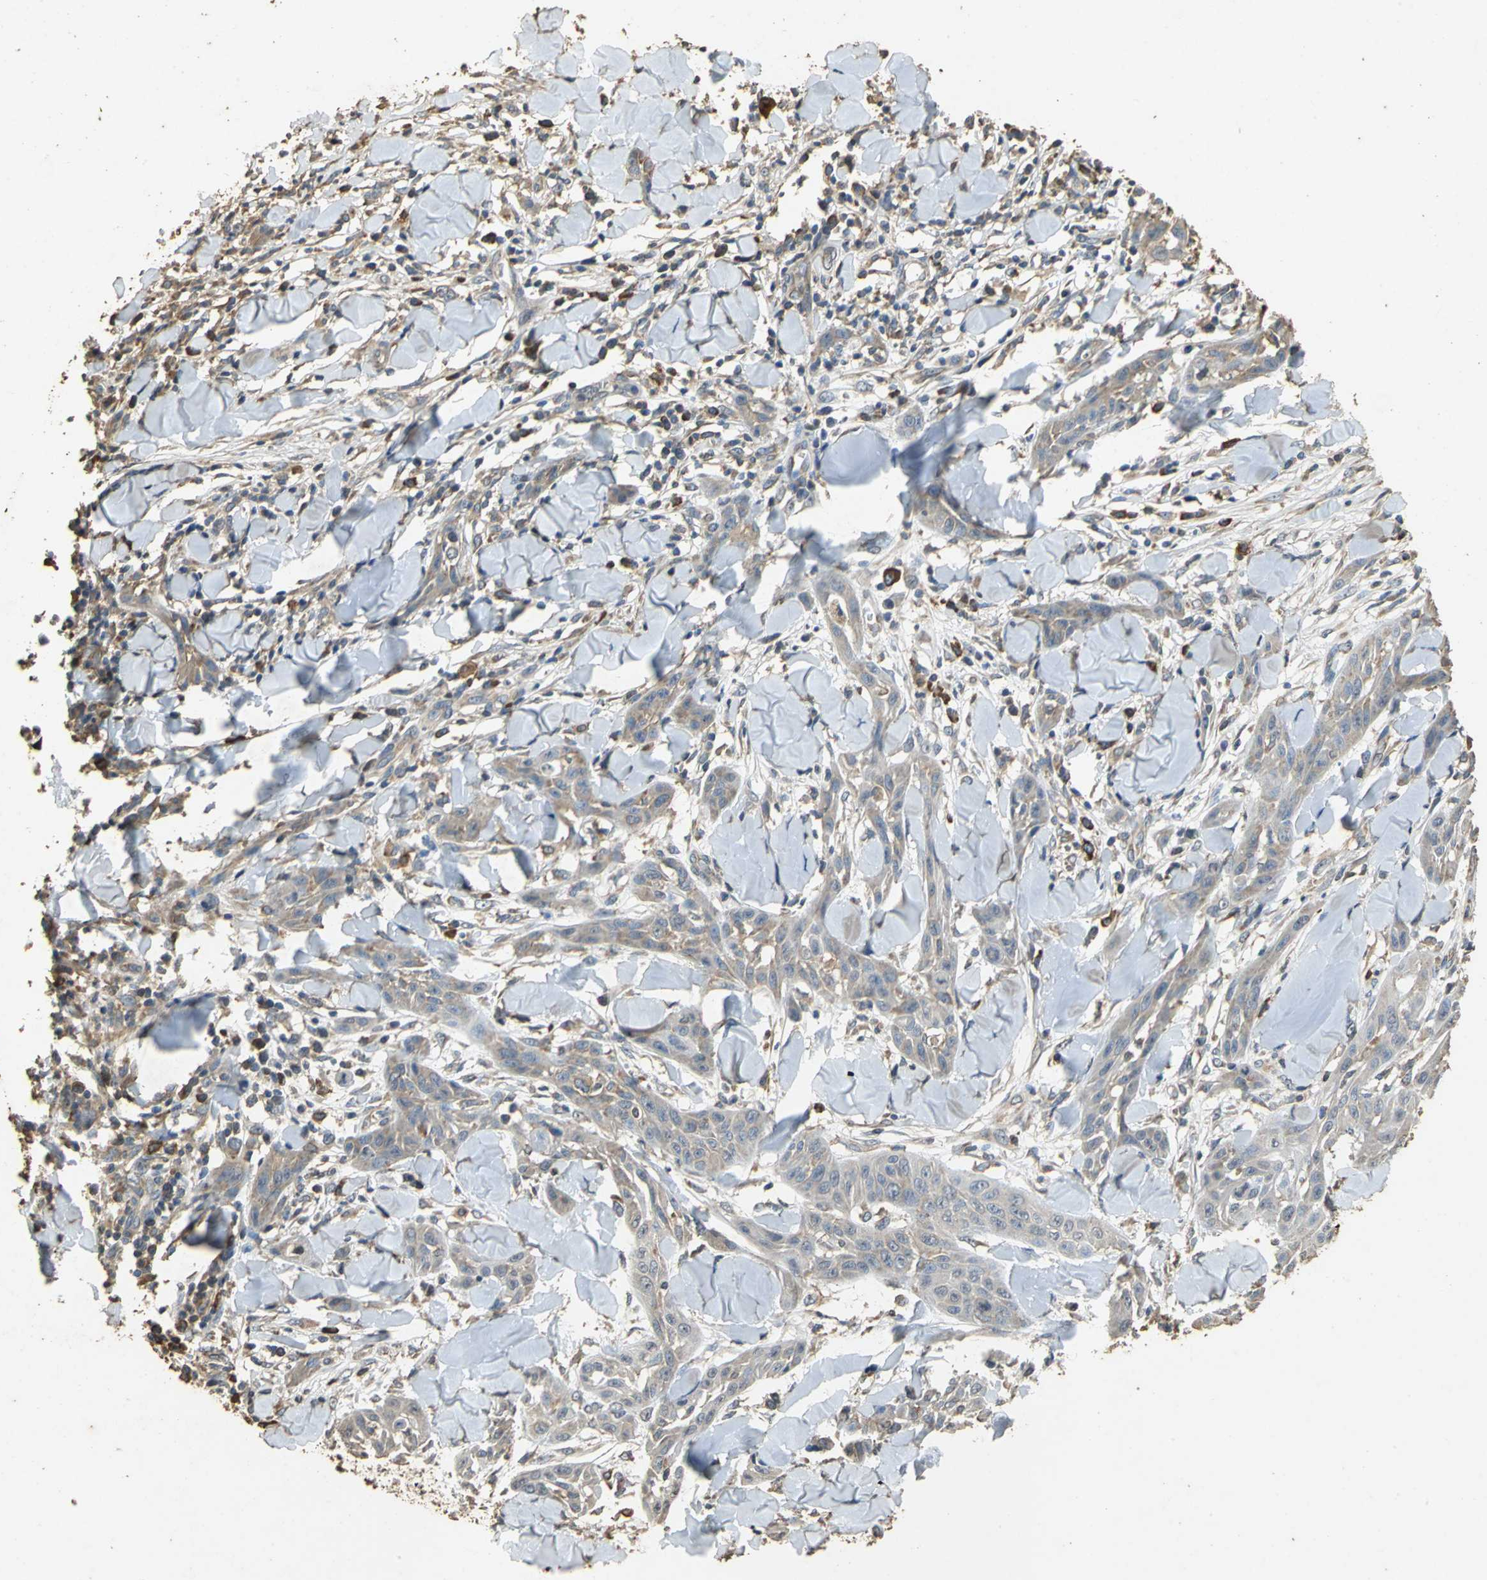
{"staining": {"intensity": "weak", "quantity": ">75%", "location": "cytoplasmic/membranous"}, "tissue": "skin cancer", "cell_type": "Tumor cells", "image_type": "cancer", "snomed": [{"axis": "morphology", "description": "Squamous cell carcinoma, NOS"}, {"axis": "topography", "description": "Skin"}], "caption": "High-power microscopy captured an immunohistochemistry (IHC) image of skin cancer (squamous cell carcinoma), revealing weak cytoplasmic/membranous staining in approximately >75% of tumor cells.", "gene": "ACSL4", "patient": {"sex": "male", "age": 24}}